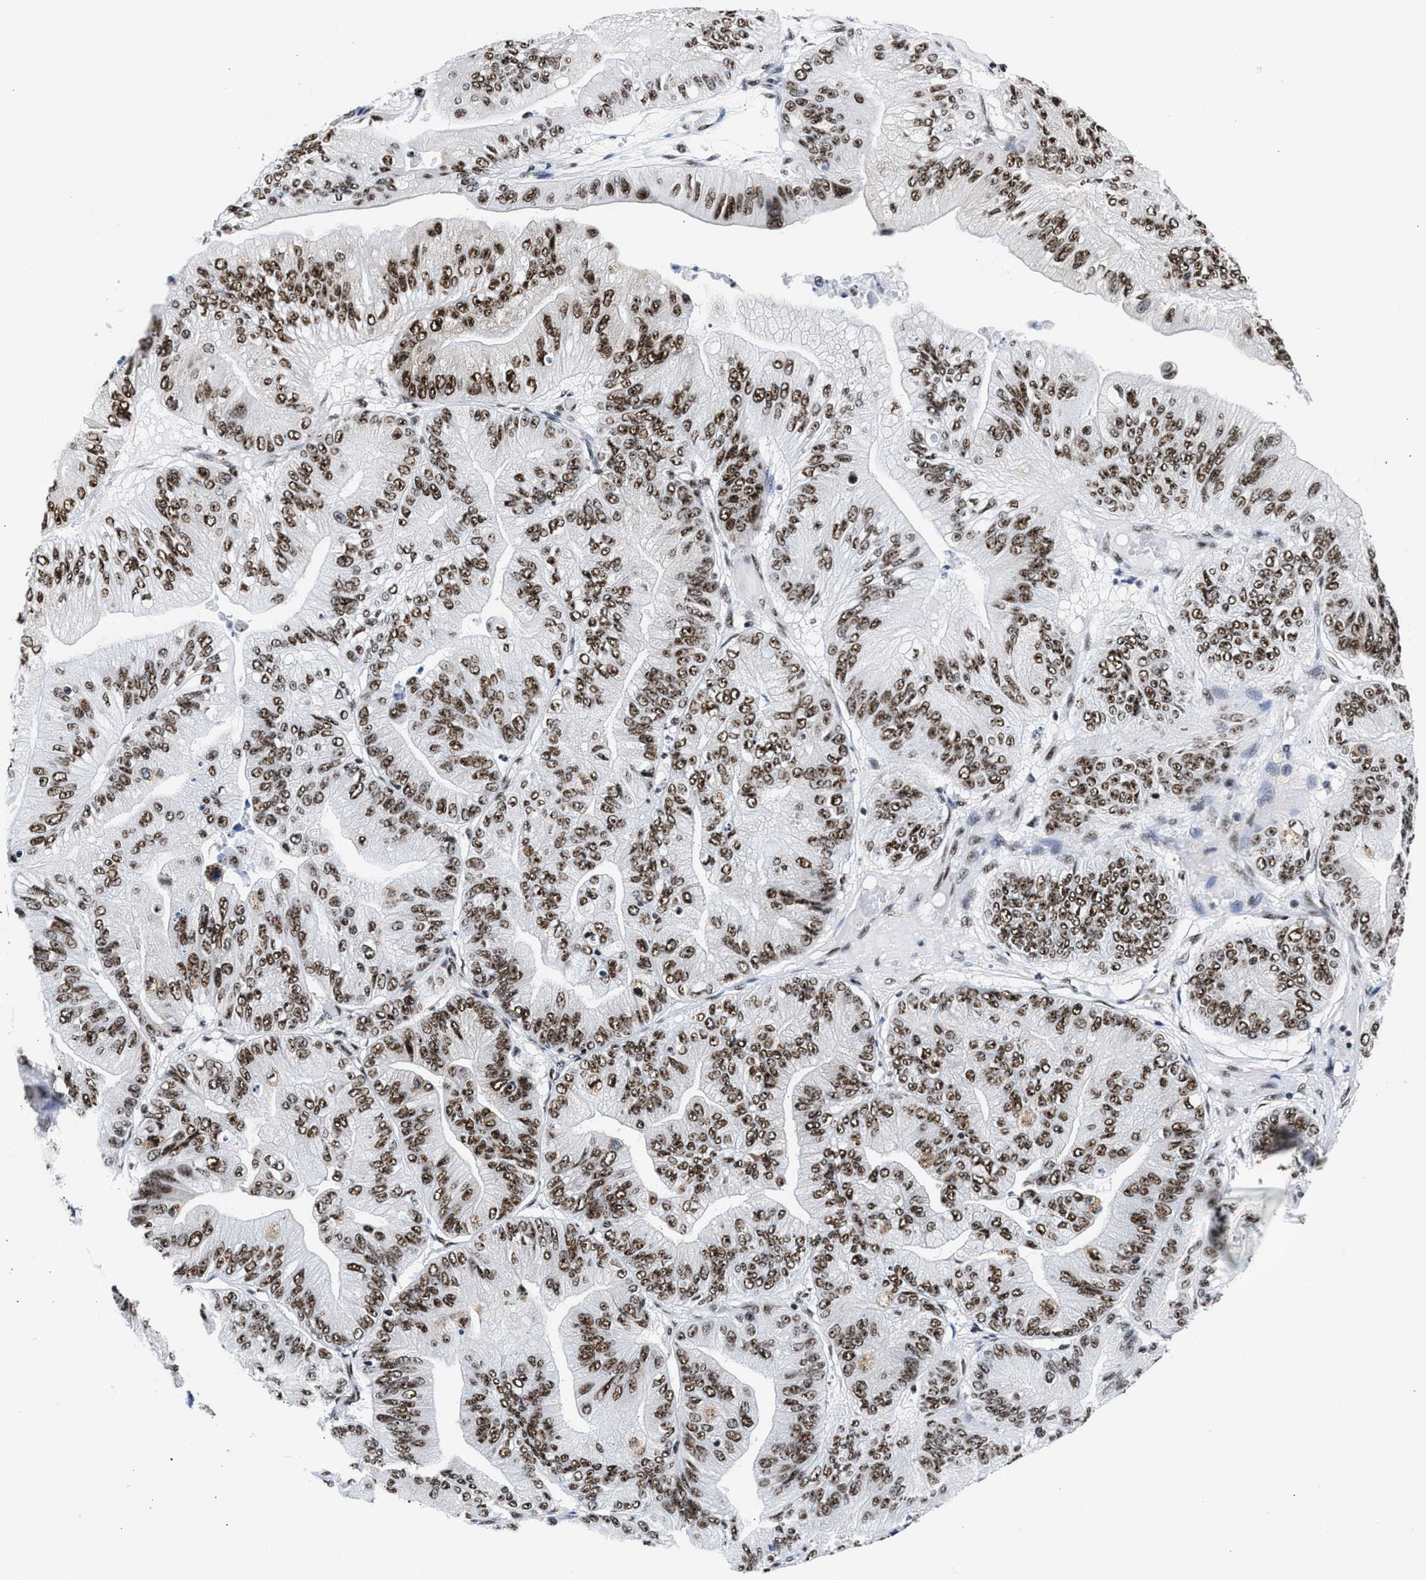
{"staining": {"intensity": "strong", "quantity": ">75%", "location": "nuclear"}, "tissue": "ovarian cancer", "cell_type": "Tumor cells", "image_type": "cancer", "snomed": [{"axis": "morphology", "description": "Cystadenocarcinoma, mucinous, NOS"}, {"axis": "topography", "description": "Ovary"}], "caption": "Immunohistochemistry (IHC) image of mucinous cystadenocarcinoma (ovarian) stained for a protein (brown), which displays high levels of strong nuclear positivity in about >75% of tumor cells.", "gene": "RBM8A", "patient": {"sex": "female", "age": 61}}